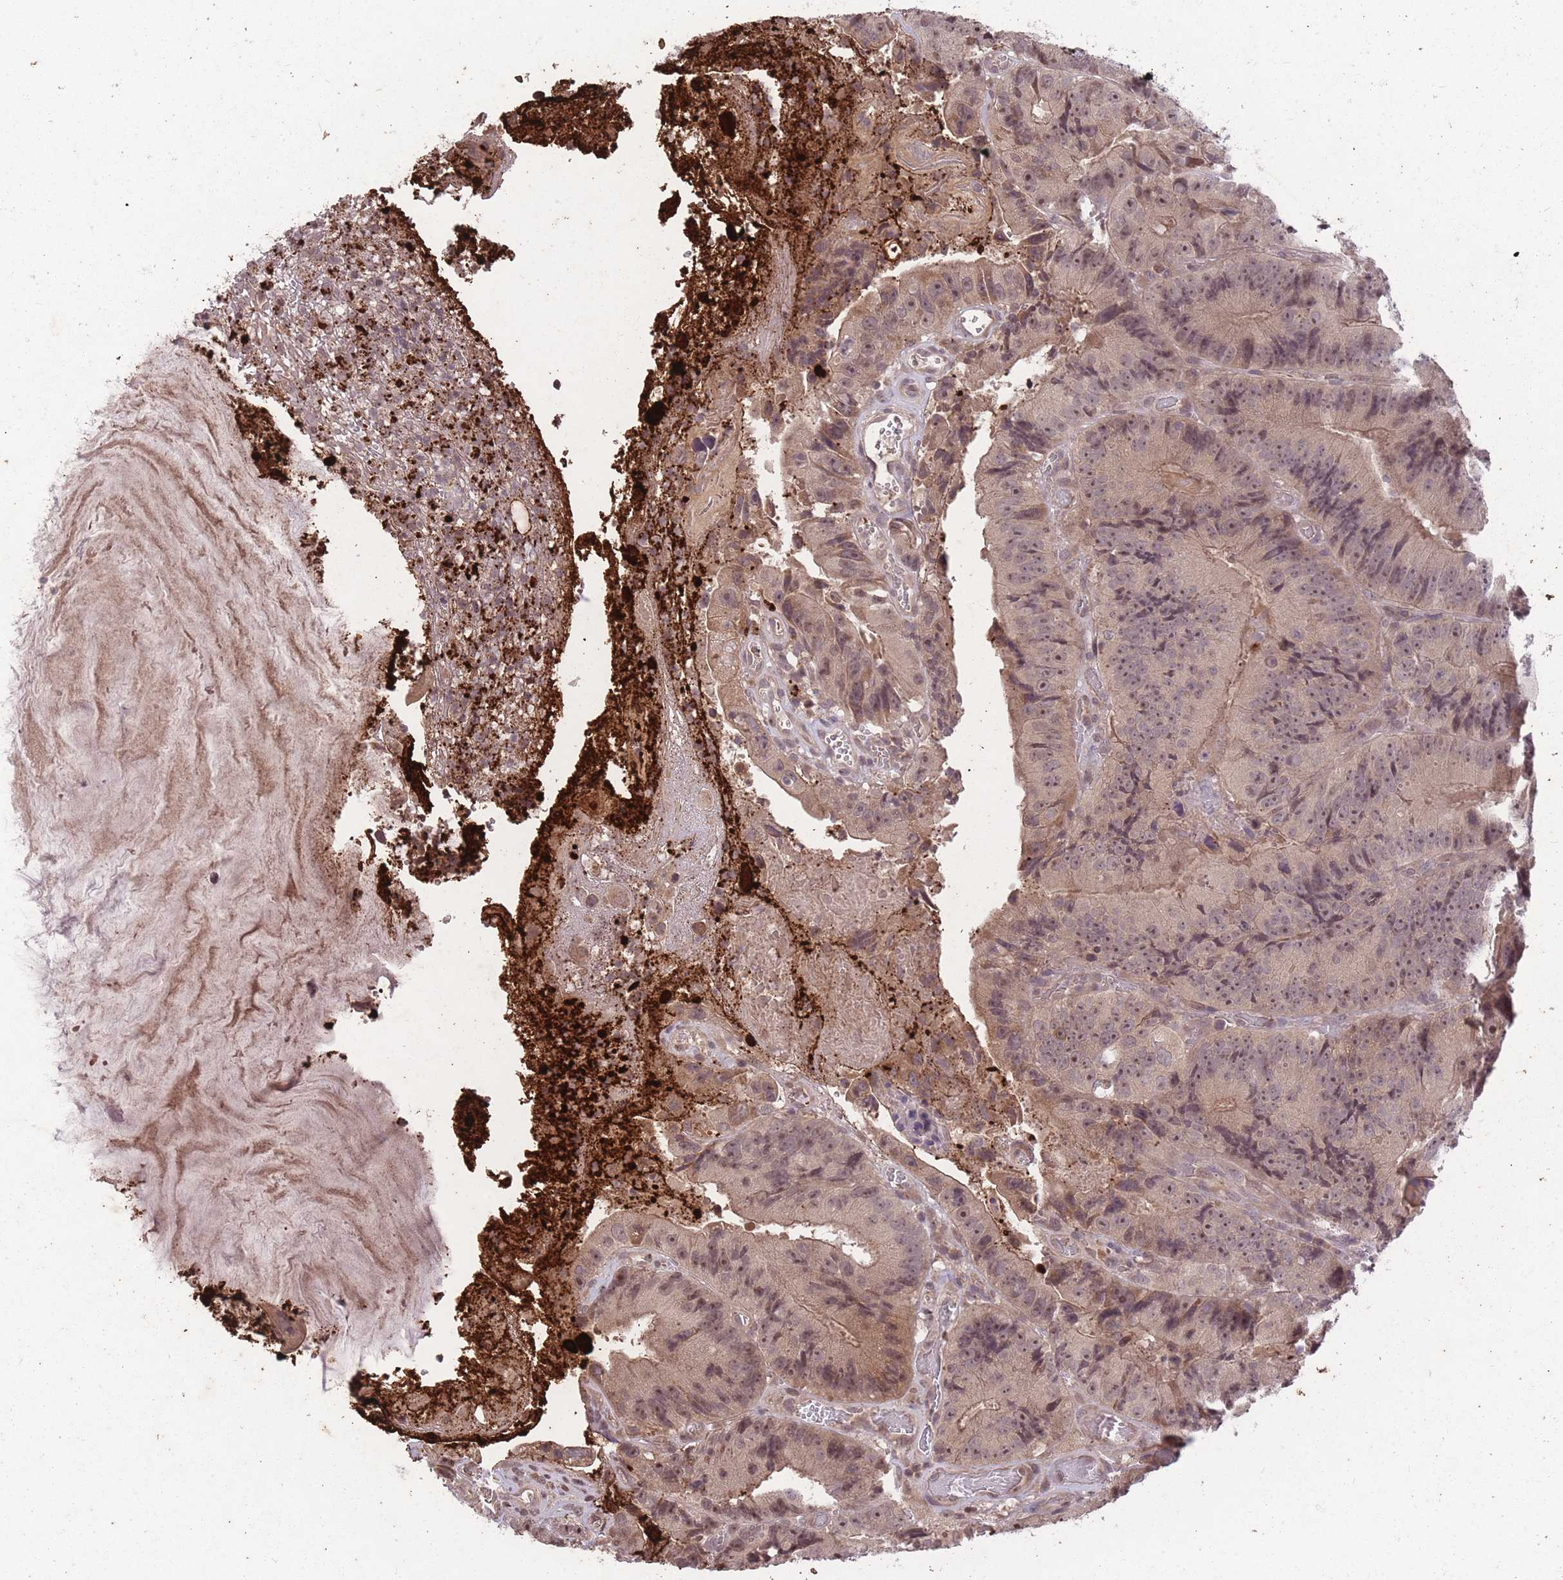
{"staining": {"intensity": "moderate", "quantity": ">75%", "location": "cytoplasmic/membranous,nuclear"}, "tissue": "colorectal cancer", "cell_type": "Tumor cells", "image_type": "cancer", "snomed": [{"axis": "morphology", "description": "Adenocarcinoma, NOS"}, {"axis": "topography", "description": "Colon"}], "caption": "DAB immunohistochemical staining of human adenocarcinoma (colorectal) reveals moderate cytoplasmic/membranous and nuclear protein expression in about >75% of tumor cells.", "gene": "GGT5", "patient": {"sex": "female", "age": 86}}